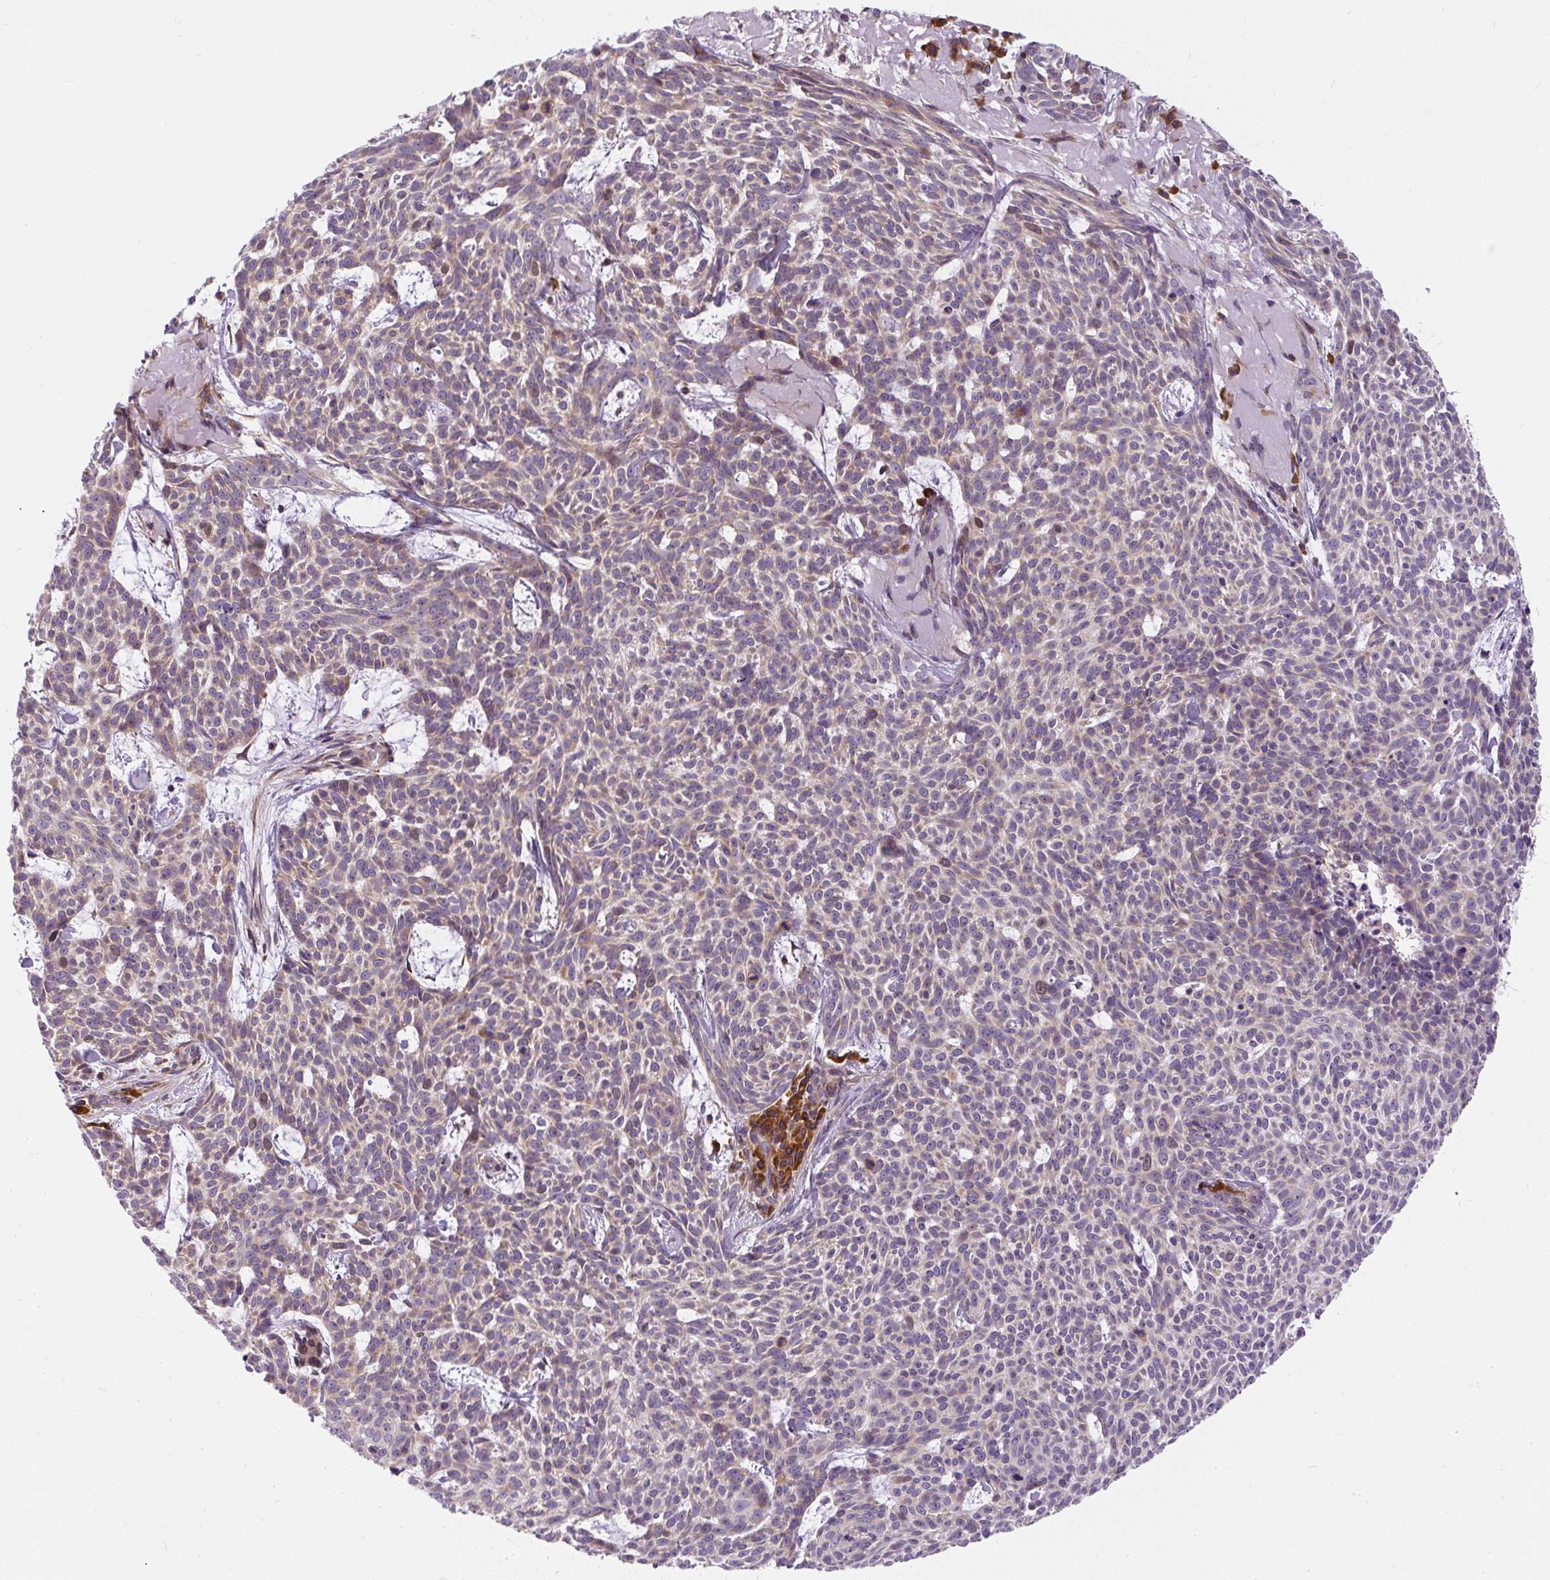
{"staining": {"intensity": "weak", "quantity": "25%-75%", "location": "cytoplasmic/membranous,nuclear"}, "tissue": "skin cancer", "cell_type": "Tumor cells", "image_type": "cancer", "snomed": [{"axis": "morphology", "description": "Basal cell carcinoma"}, {"axis": "topography", "description": "Skin"}], "caption": "Skin cancer (basal cell carcinoma) stained with immunohistochemistry (IHC) displays weak cytoplasmic/membranous and nuclear positivity in approximately 25%-75% of tumor cells. (Brightfield microscopy of DAB IHC at high magnification).", "gene": "CYP20A1", "patient": {"sex": "female", "age": 93}}